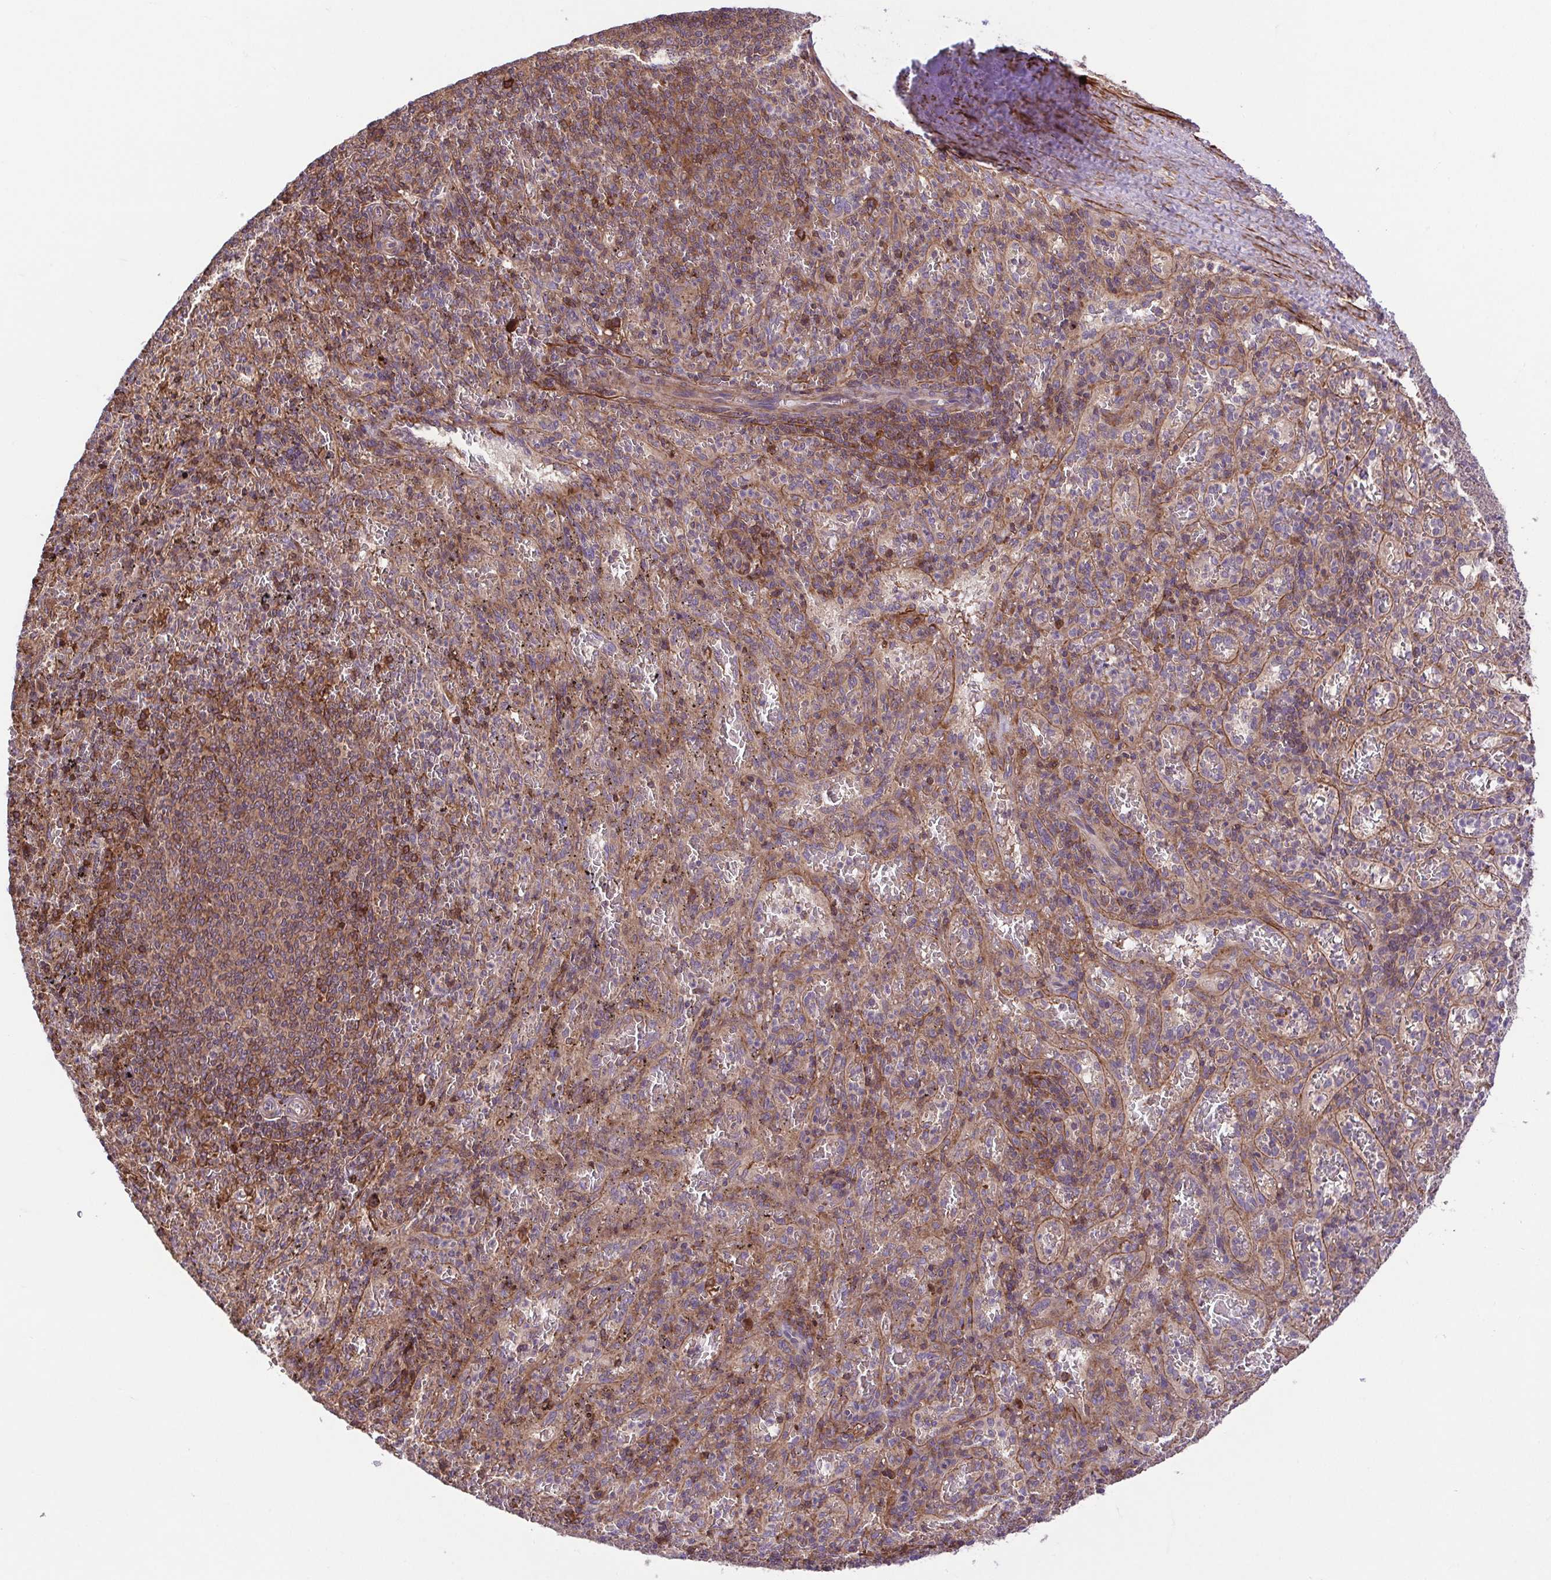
{"staining": {"intensity": "moderate", "quantity": "<25%", "location": "cytoplasmic/membranous"}, "tissue": "spleen", "cell_type": "Cells in red pulp", "image_type": "normal", "snomed": [{"axis": "morphology", "description": "Normal tissue, NOS"}, {"axis": "topography", "description": "Spleen"}], "caption": "A high-resolution photomicrograph shows immunohistochemistry (IHC) staining of benign spleen, which exhibits moderate cytoplasmic/membranous expression in about <25% of cells in red pulp. (brown staining indicates protein expression, while blue staining denotes nuclei).", "gene": "IDE", "patient": {"sex": "male", "age": 57}}